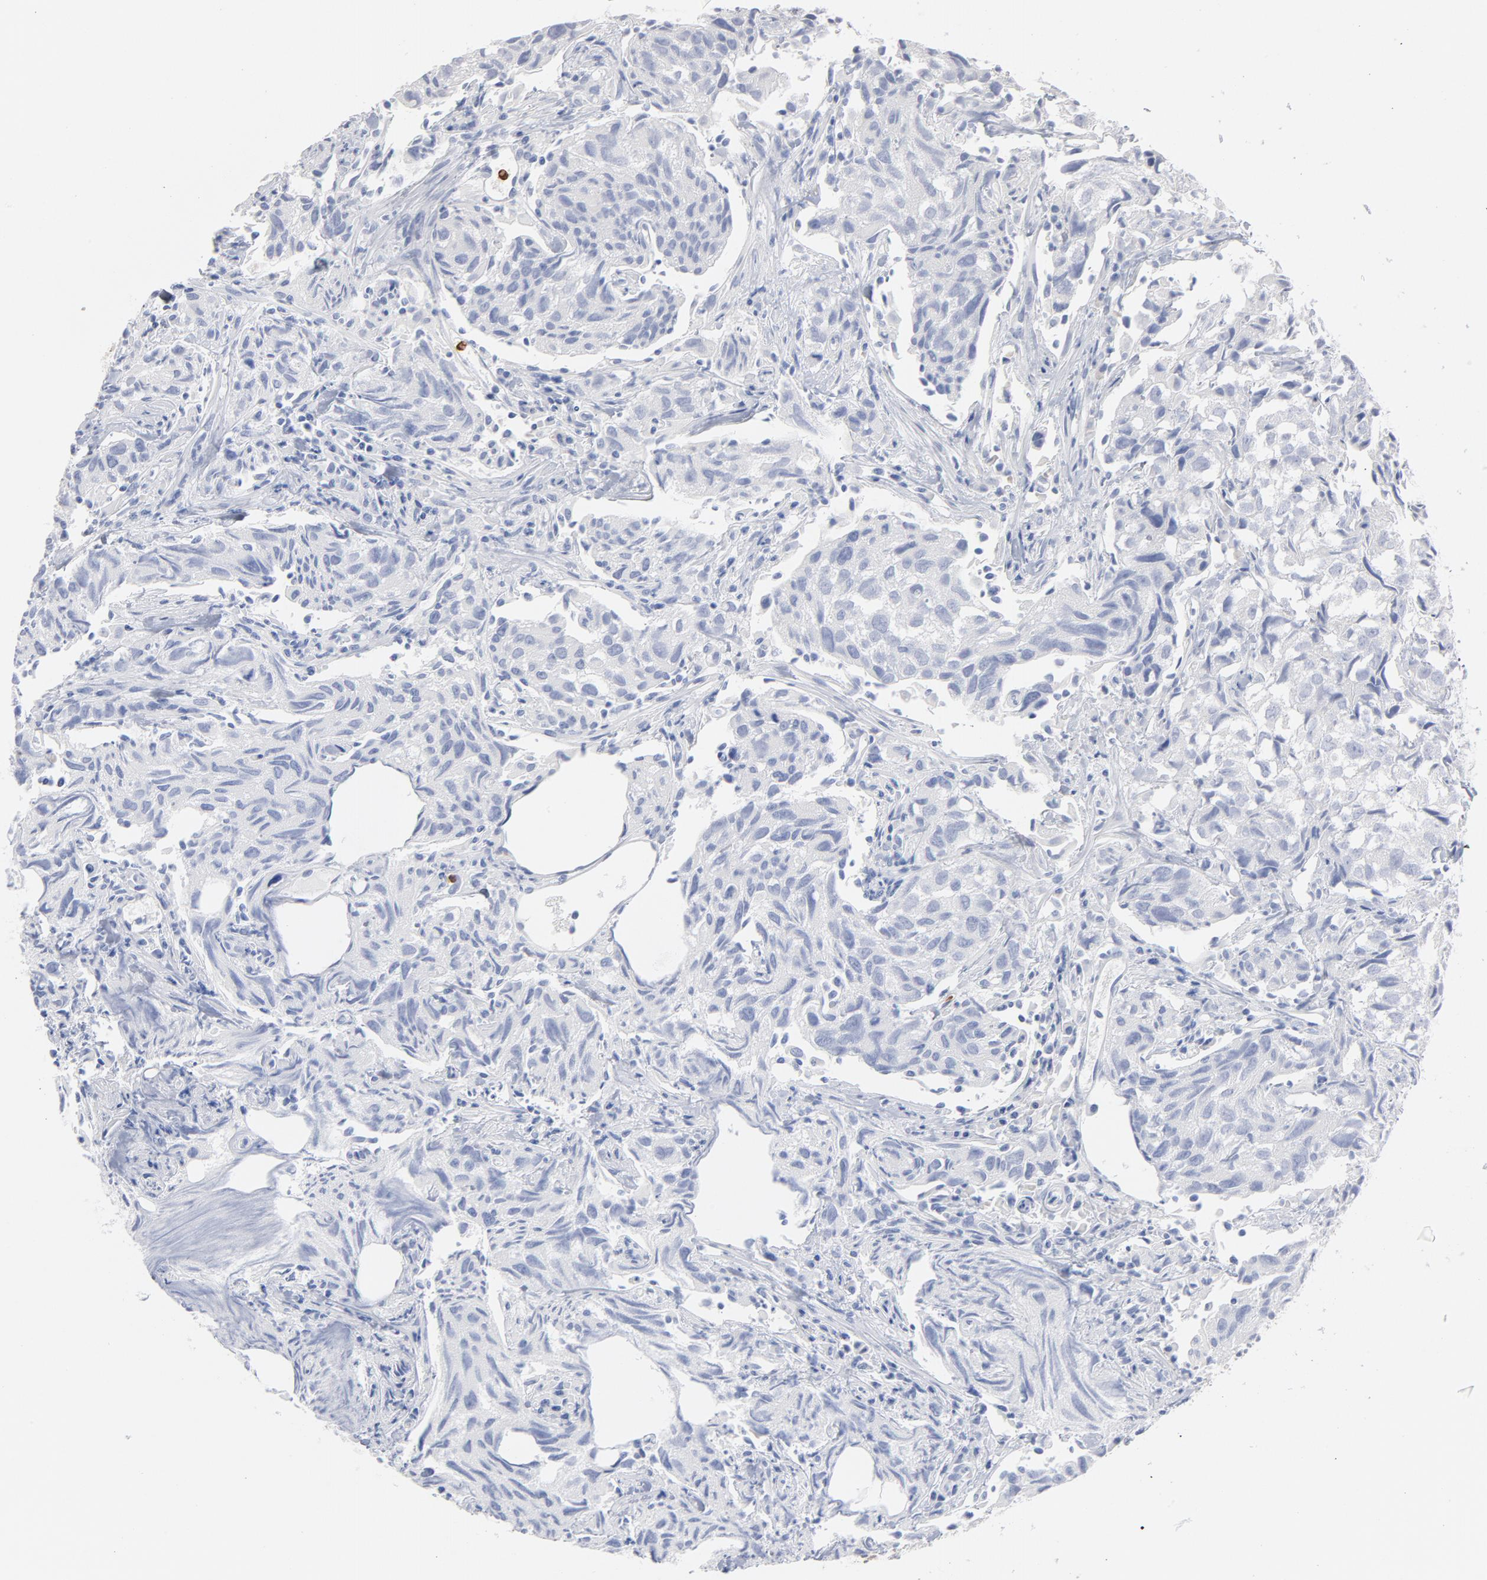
{"staining": {"intensity": "weak", "quantity": "25%-75%", "location": "nuclear"}, "tissue": "urothelial cancer", "cell_type": "Tumor cells", "image_type": "cancer", "snomed": [{"axis": "morphology", "description": "Urothelial carcinoma, High grade"}, {"axis": "topography", "description": "Urinary bladder"}], "caption": "Immunohistochemistry (IHC) histopathology image of neoplastic tissue: human urothelial cancer stained using immunohistochemistry exhibits low levels of weak protein expression localized specifically in the nuclear of tumor cells, appearing as a nuclear brown color.", "gene": "PNMA1", "patient": {"sex": "female", "age": 75}}